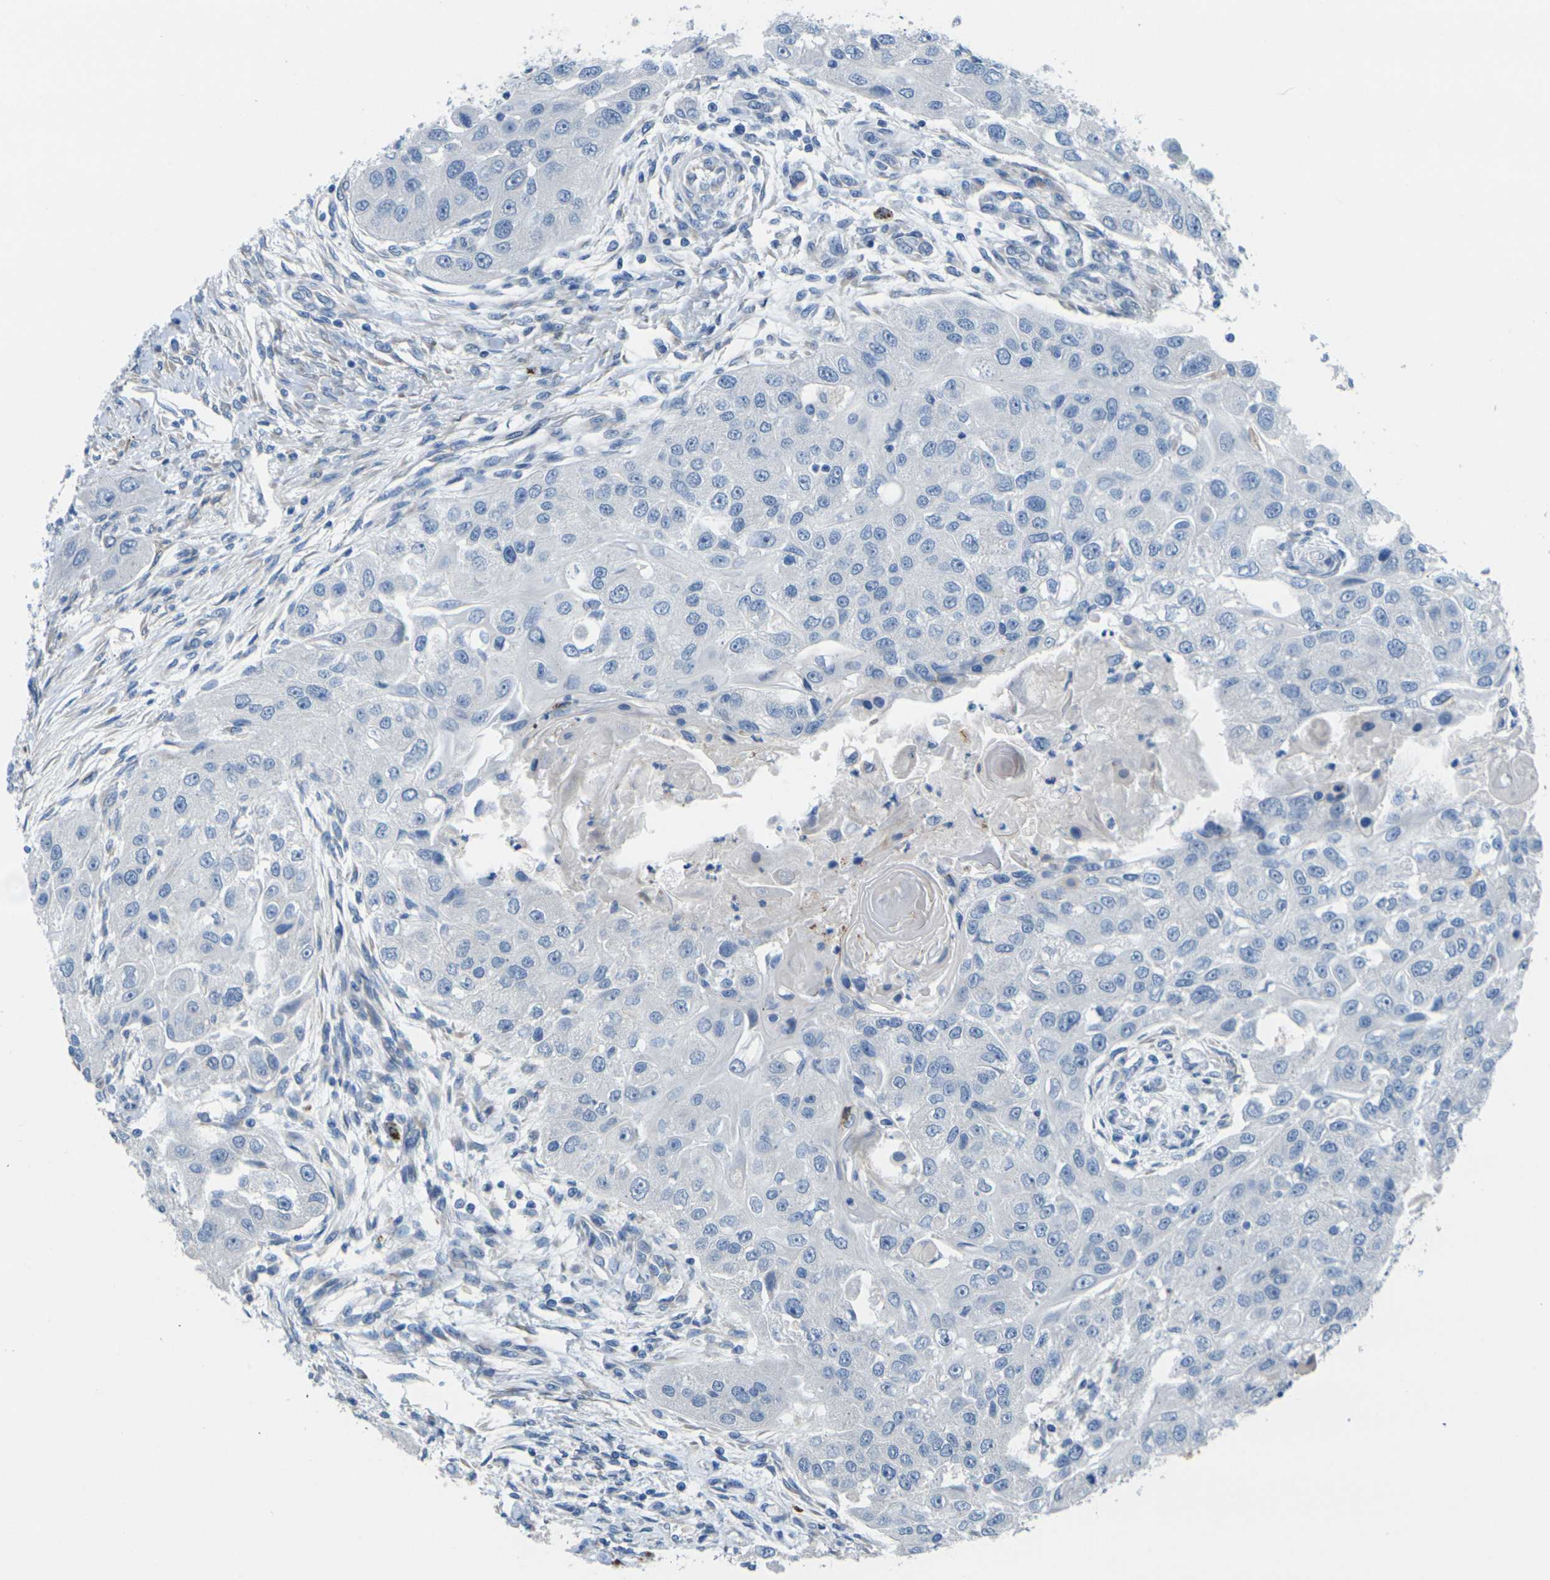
{"staining": {"intensity": "negative", "quantity": "none", "location": "none"}, "tissue": "head and neck cancer", "cell_type": "Tumor cells", "image_type": "cancer", "snomed": [{"axis": "morphology", "description": "Normal tissue, NOS"}, {"axis": "morphology", "description": "Squamous cell carcinoma, NOS"}, {"axis": "topography", "description": "Skeletal muscle"}, {"axis": "topography", "description": "Head-Neck"}], "caption": "High magnification brightfield microscopy of squamous cell carcinoma (head and neck) stained with DAB (brown) and counterstained with hematoxylin (blue): tumor cells show no significant expression. (Immunohistochemistry, brightfield microscopy, high magnification).", "gene": "CYP2C8", "patient": {"sex": "male", "age": 51}}